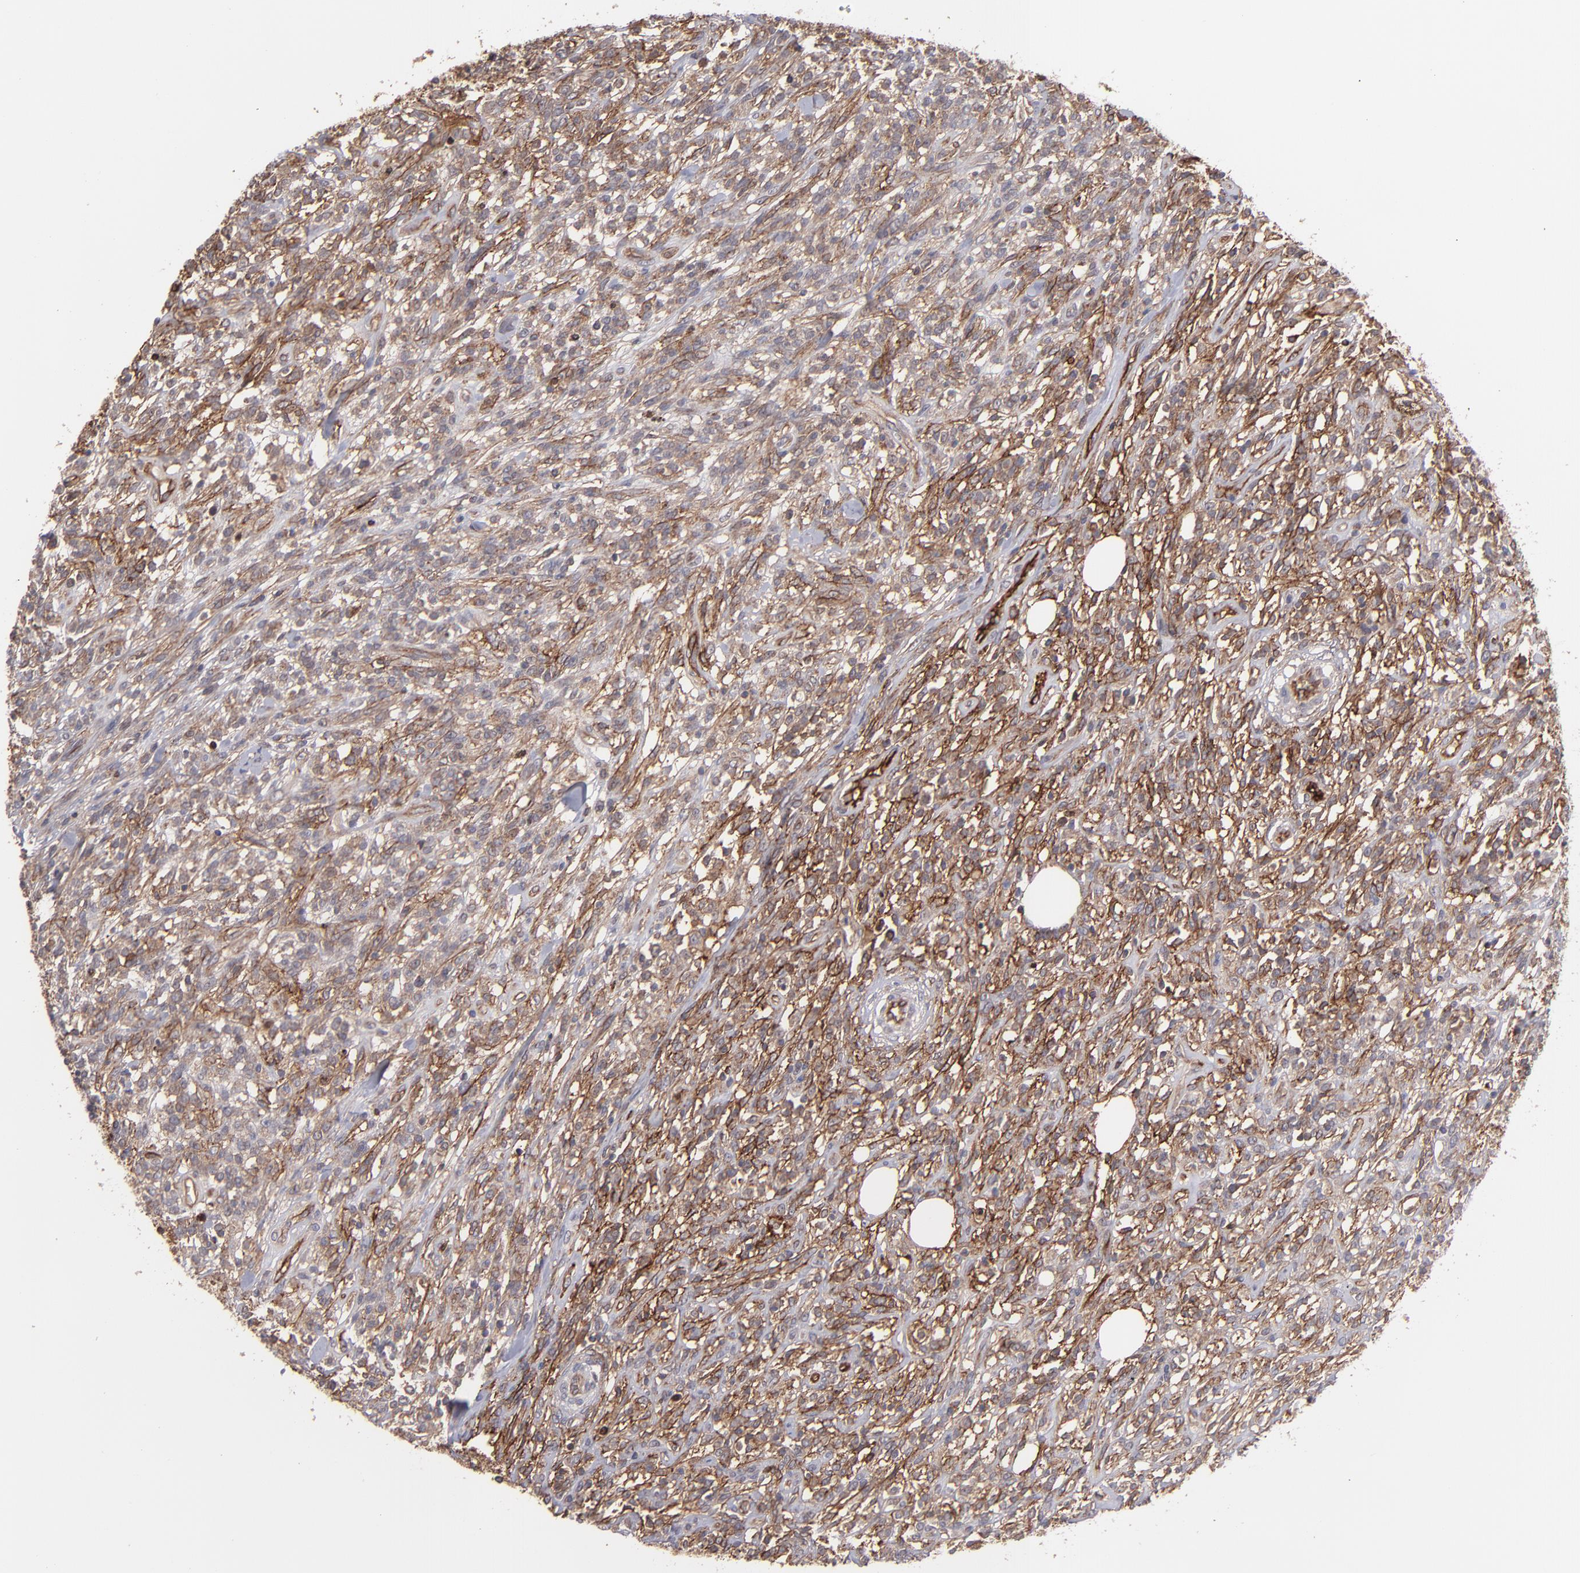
{"staining": {"intensity": "moderate", "quantity": ">75%", "location": "cytoplasmic/membranous"}, "tissue": "lymphoma", "cell_type": "Tumor cells", "image_type": "cancer", "snomed": [{"axis": "morphology", "description": "Malignant lymphoma, non-Hodgkin's type, High grade"}, {"axis": "topography", "description": "Lymph node"}], "caption": "An IHC image of neoplastic tissue is shown. Protein staining in brown highlights moderate cytoplasmic/membranous positivity in high-grade malignant lymphoma, non-Hodgkin's type within tumor cells.", "gene": "ICAM1", "patient": {"sex": "female", "age": 73}}